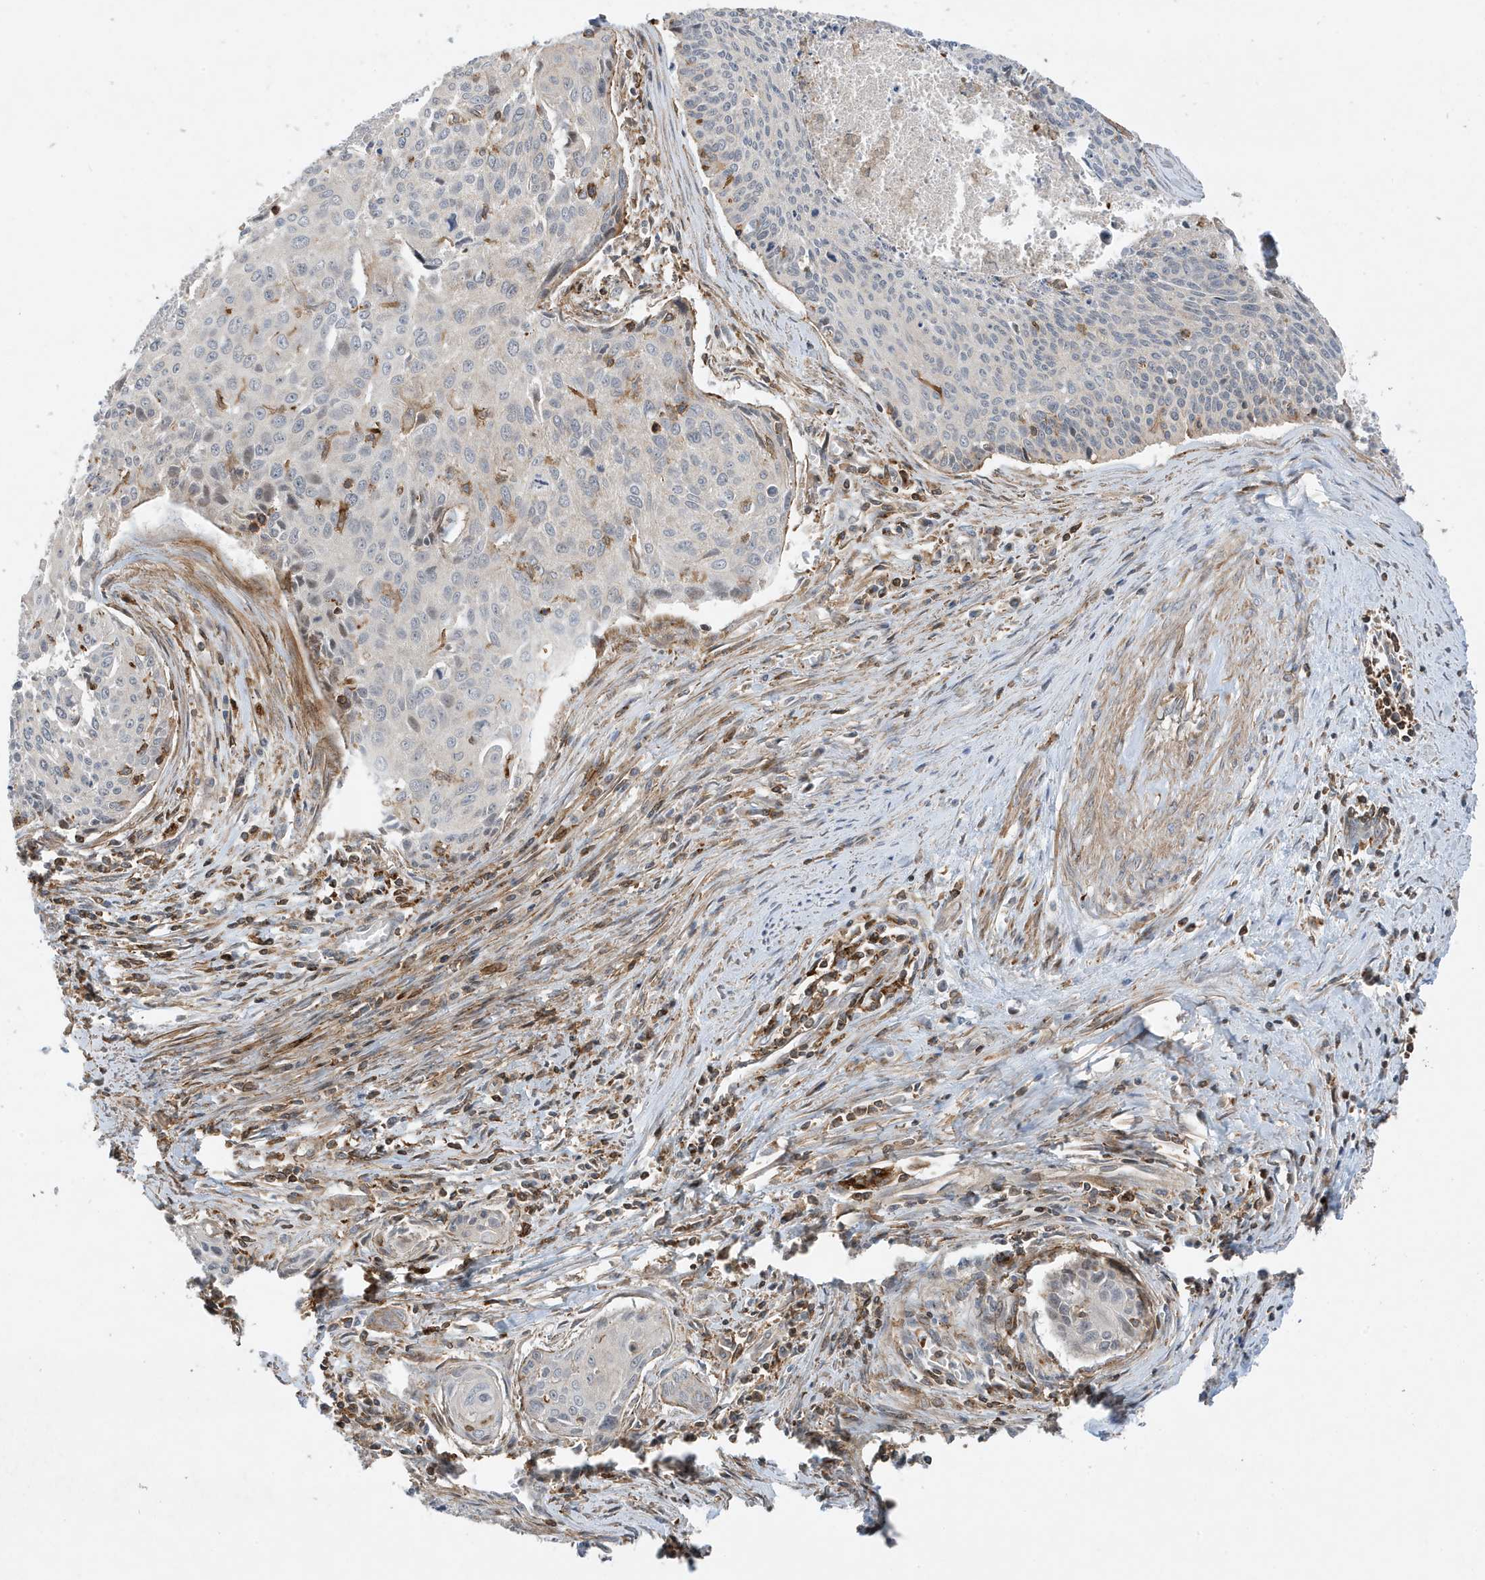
{"staining": {"intensity": "negative", "quantity": "none", "location": "none"}, "tissue": "cervical cancer", "cell_type": "Tumor cells", "image_type": "cancer", "snomed": [{"axis": "morphology", "description": "Squamous cell carcinoma, NOS"}, {"axis": "topography", "description": "Cervix"}], "caption": "There is no significant staining in tumor cells of cervical cancer (squamous cell carcinoma).", "gene": "TATDN3", "patient": {"sex": "female", "age": 55}}